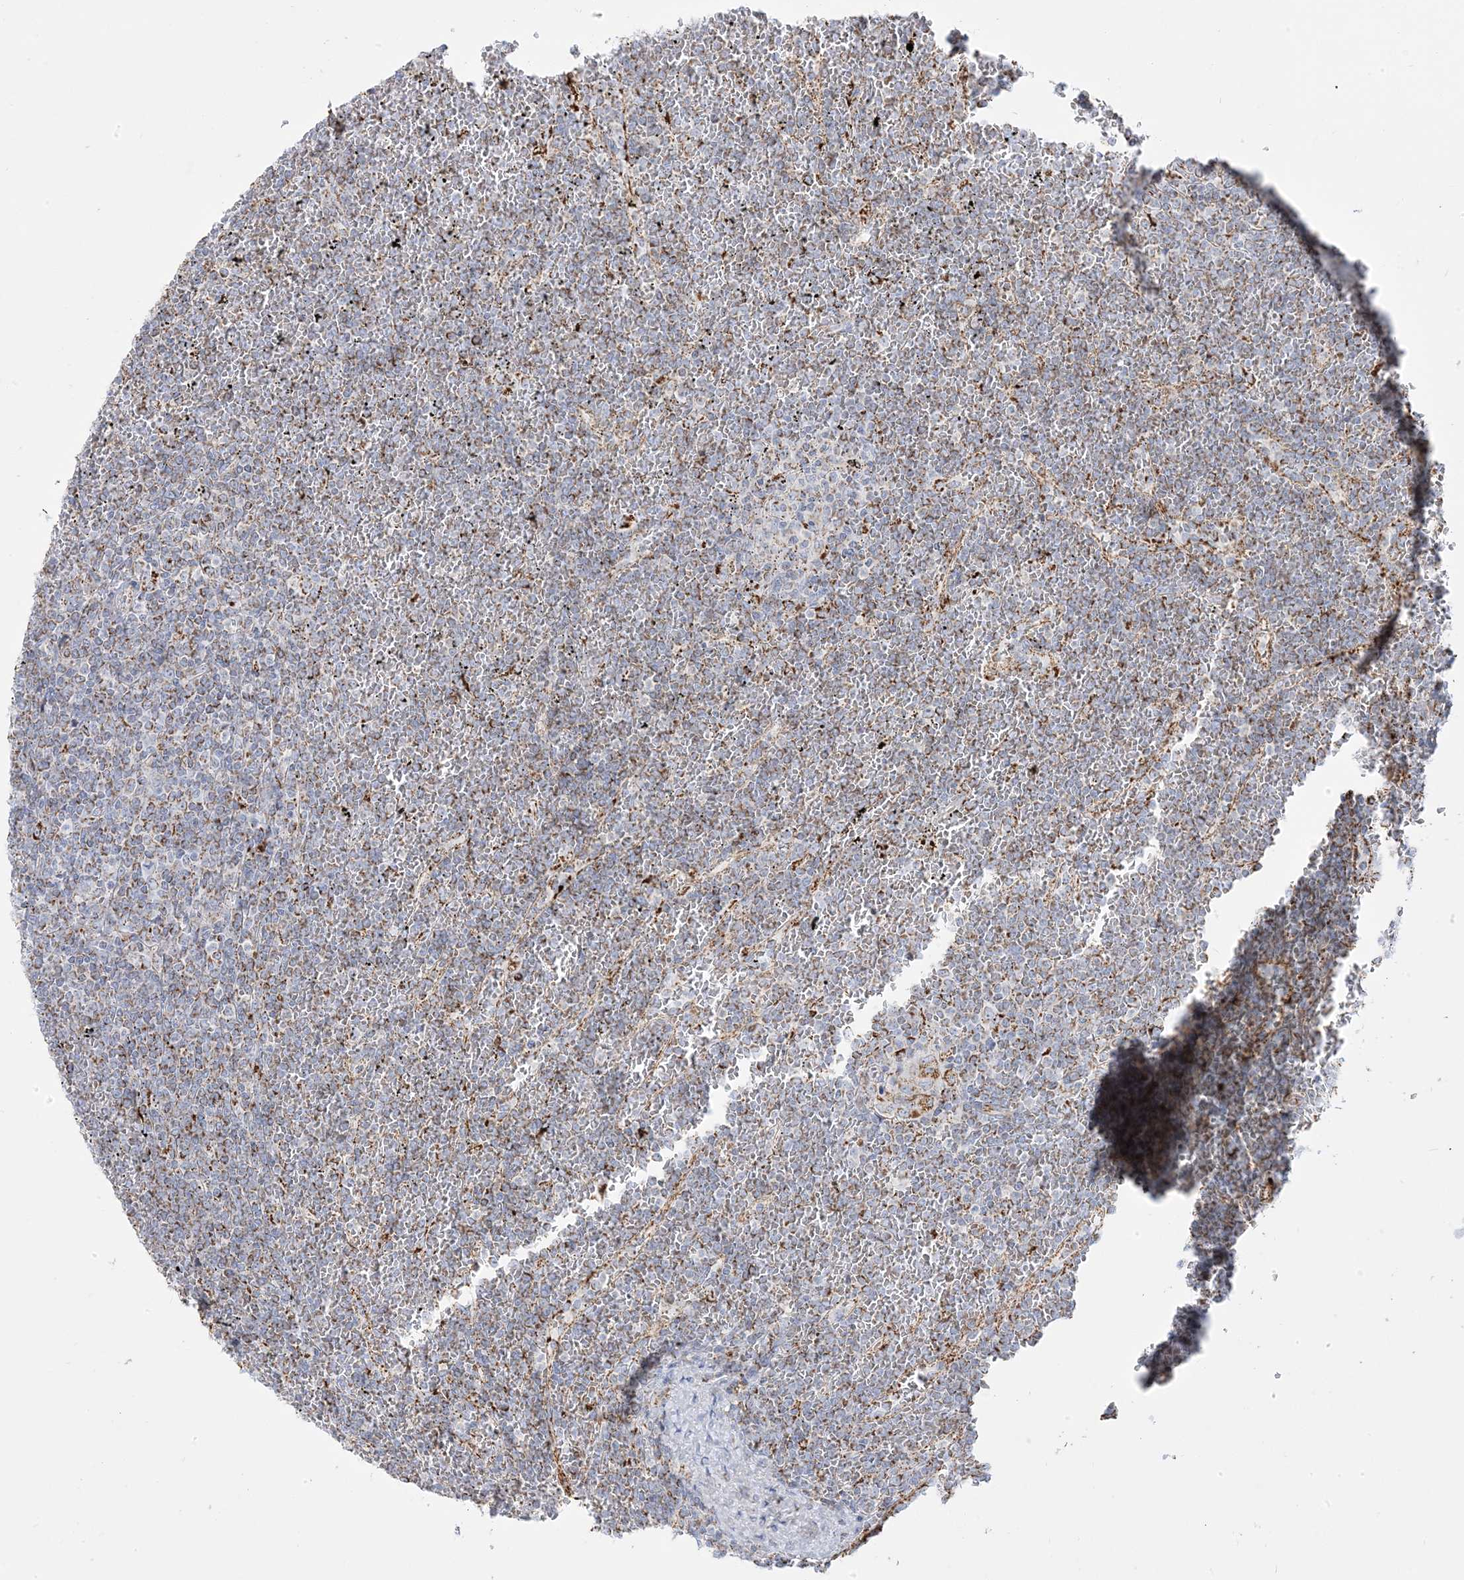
{"staining": {"intensity": "moderate", "quantity": ">75%", "location": "cytoplasmic/membranous"}, "tissue": "lymphoma", "cell_type": "Tumor cells", "image_type": "cancer", "snomed": [{"axis": "morphology", "description": "Malignant lymphoma, non-Hodgkin's type, Low grade"}, {"axis": "topography", "description": "Spleen"}], "caption": "About >75% of tumor cells in human lymphoma reveal moderate cytoplasmic/membranous protein positivity as visualized by brown immunohistochemical staining.", "gene": "PCCB", "patient": {"sex": "female", "age": 19}}